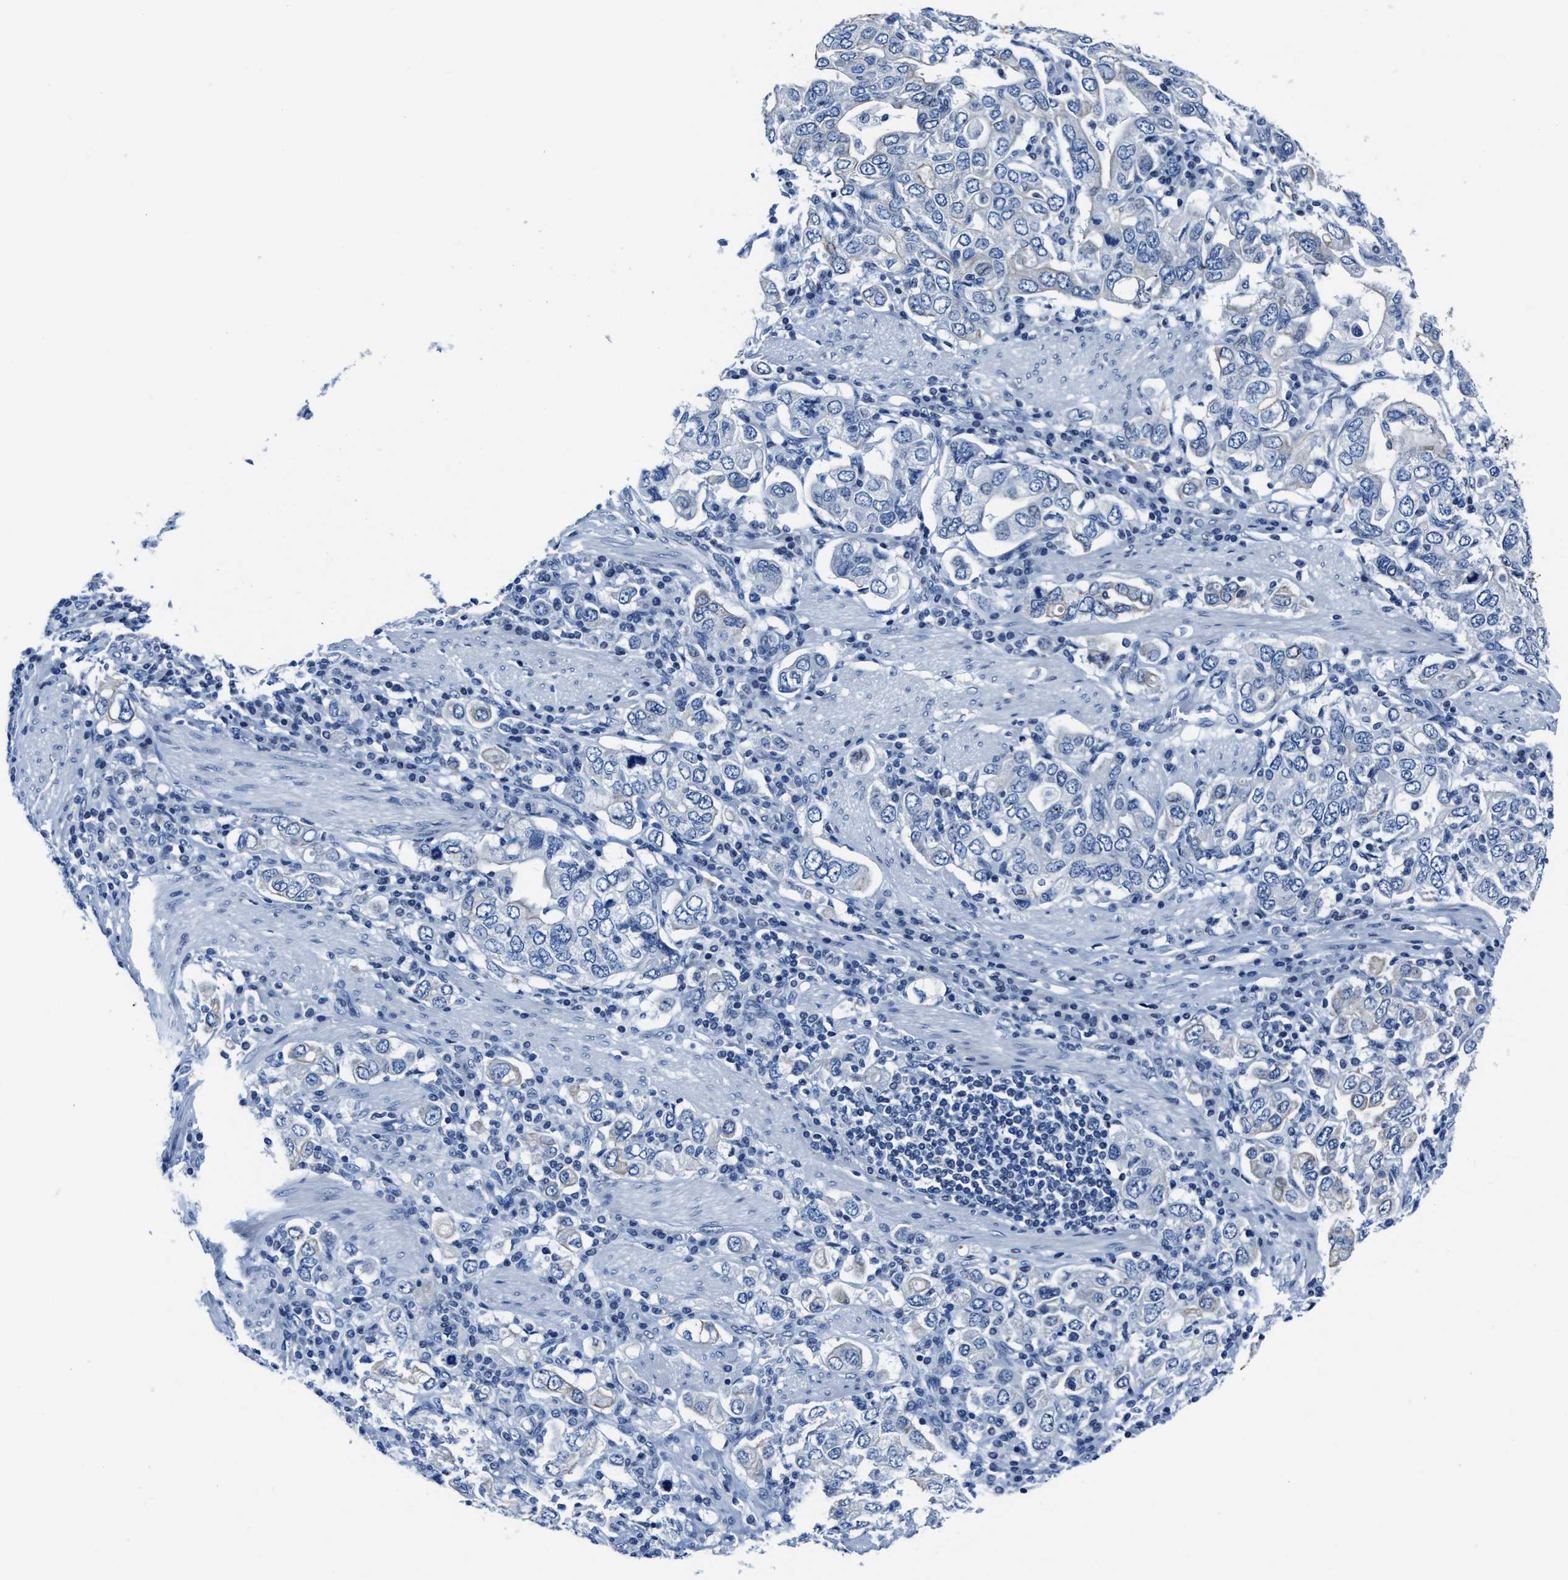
{"staining": {"intensity": "negative", "quantity": "none", "location": "none"}, "tissue": "stomach cancer", "cell_type": "Tumor cells", "image_type": "cancer", "snomed": [{"axis": "morphology", "description": "Adenocarcinoma, NOS"}, {"axis": "topography", "description": "Stomach, upper"}], "caption": "There is no significant staining in tumor cells of stomach adenocarcinoma.", "gene": "ASZ1", "patient": {"sex": "male", "age": 62}}